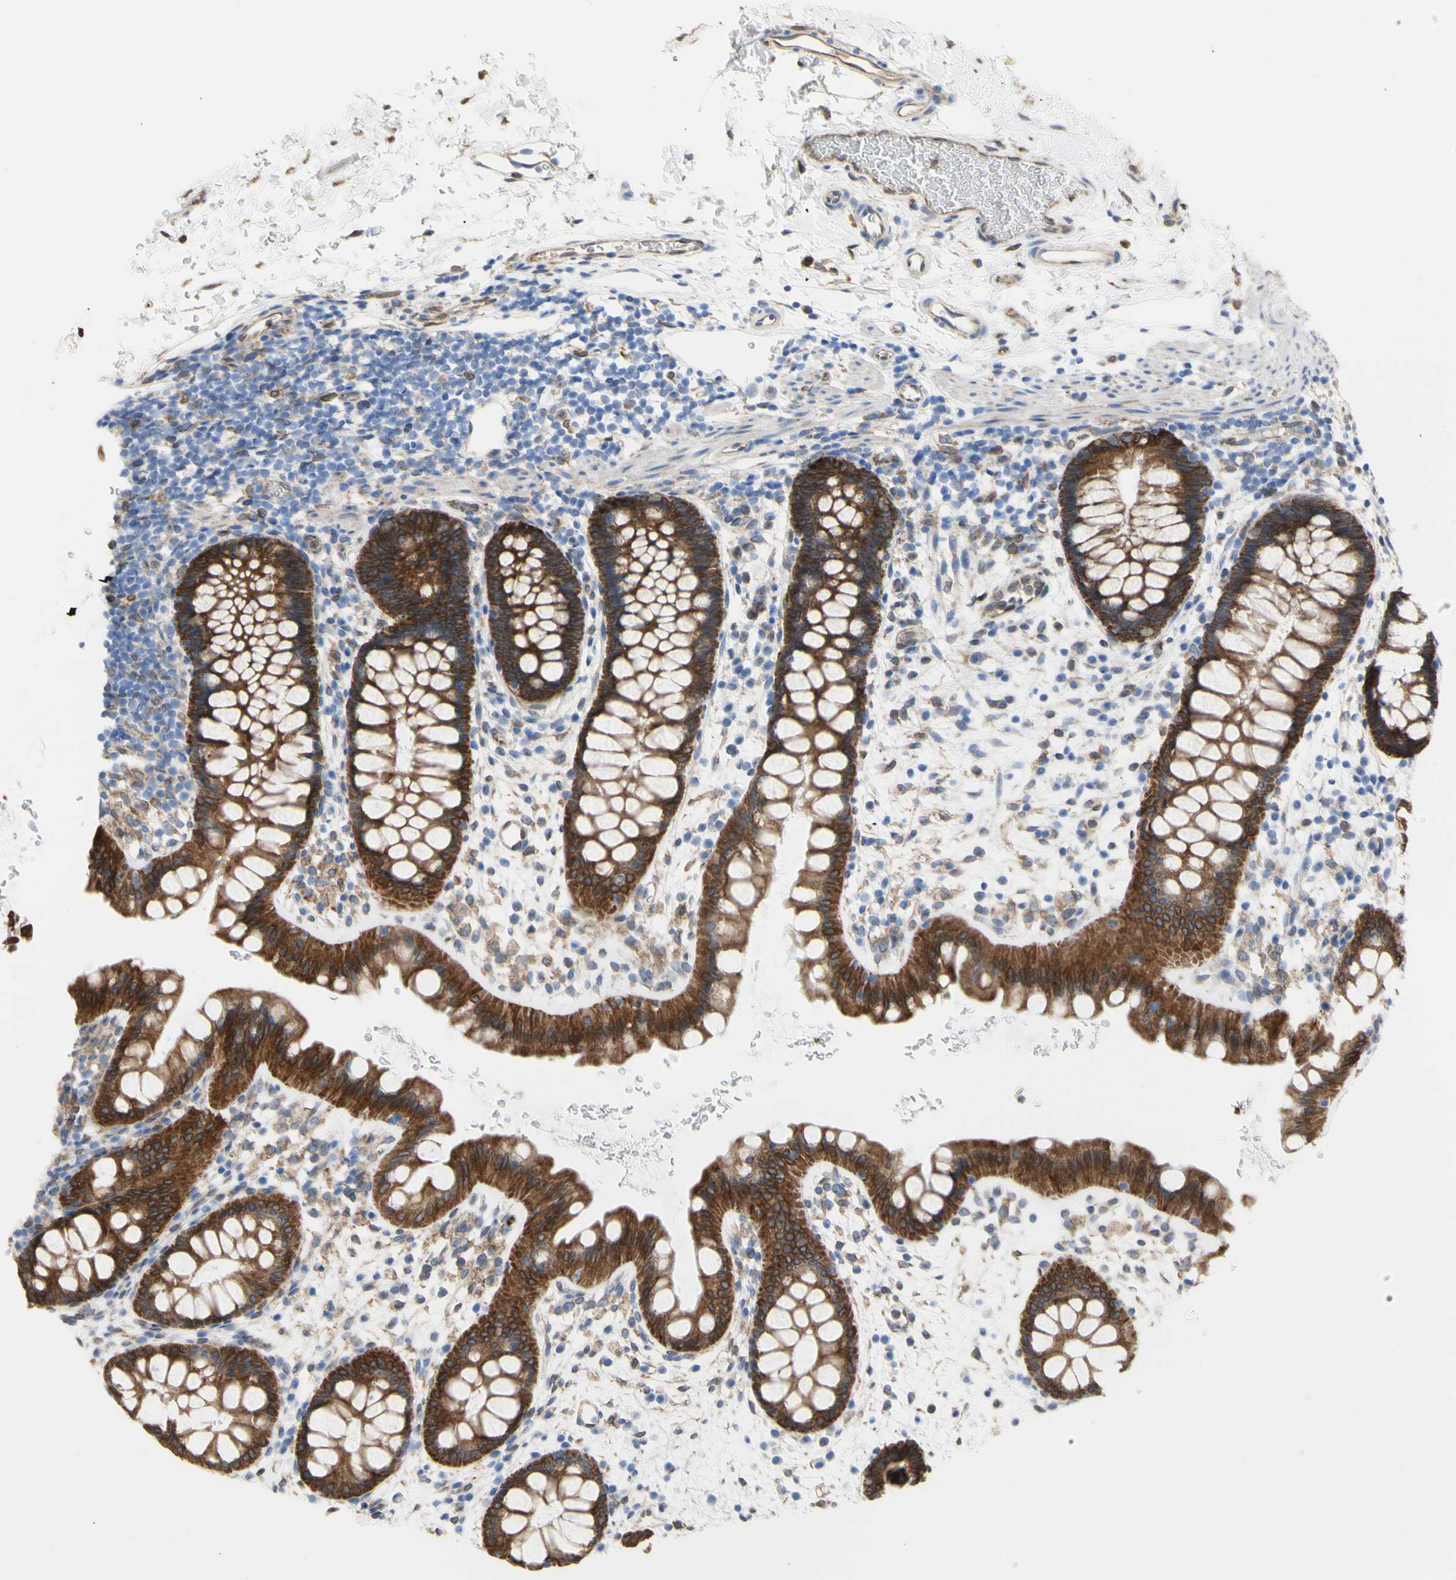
{"staining": {"intensity": "strong", "quantity": ">75%", "location": "cytoplasmic/membranous,nuclear"}, "tissue": "rectum", "cell_type": "Glandular cells", "image_type": "normal", "snomed": [{"axis": "morphology", "description": "Normal tissue, NOS"}, {"axis": "topography", "description": "Rectum"}], "caption": "Immunohistochemistry (IHC) micrograph of unremarkable rectum: human rectum stained using immunohistochemistry (IHC) displays high levels of strong protein expression localized specifically in the cytoplasmic/membranous,nuclear of glandular cells, appearing as a cytoplasmic/membranous,nuclear brown color.", "gene": "ERLIN1", "patient": {"sex": "female", "age": 24}}